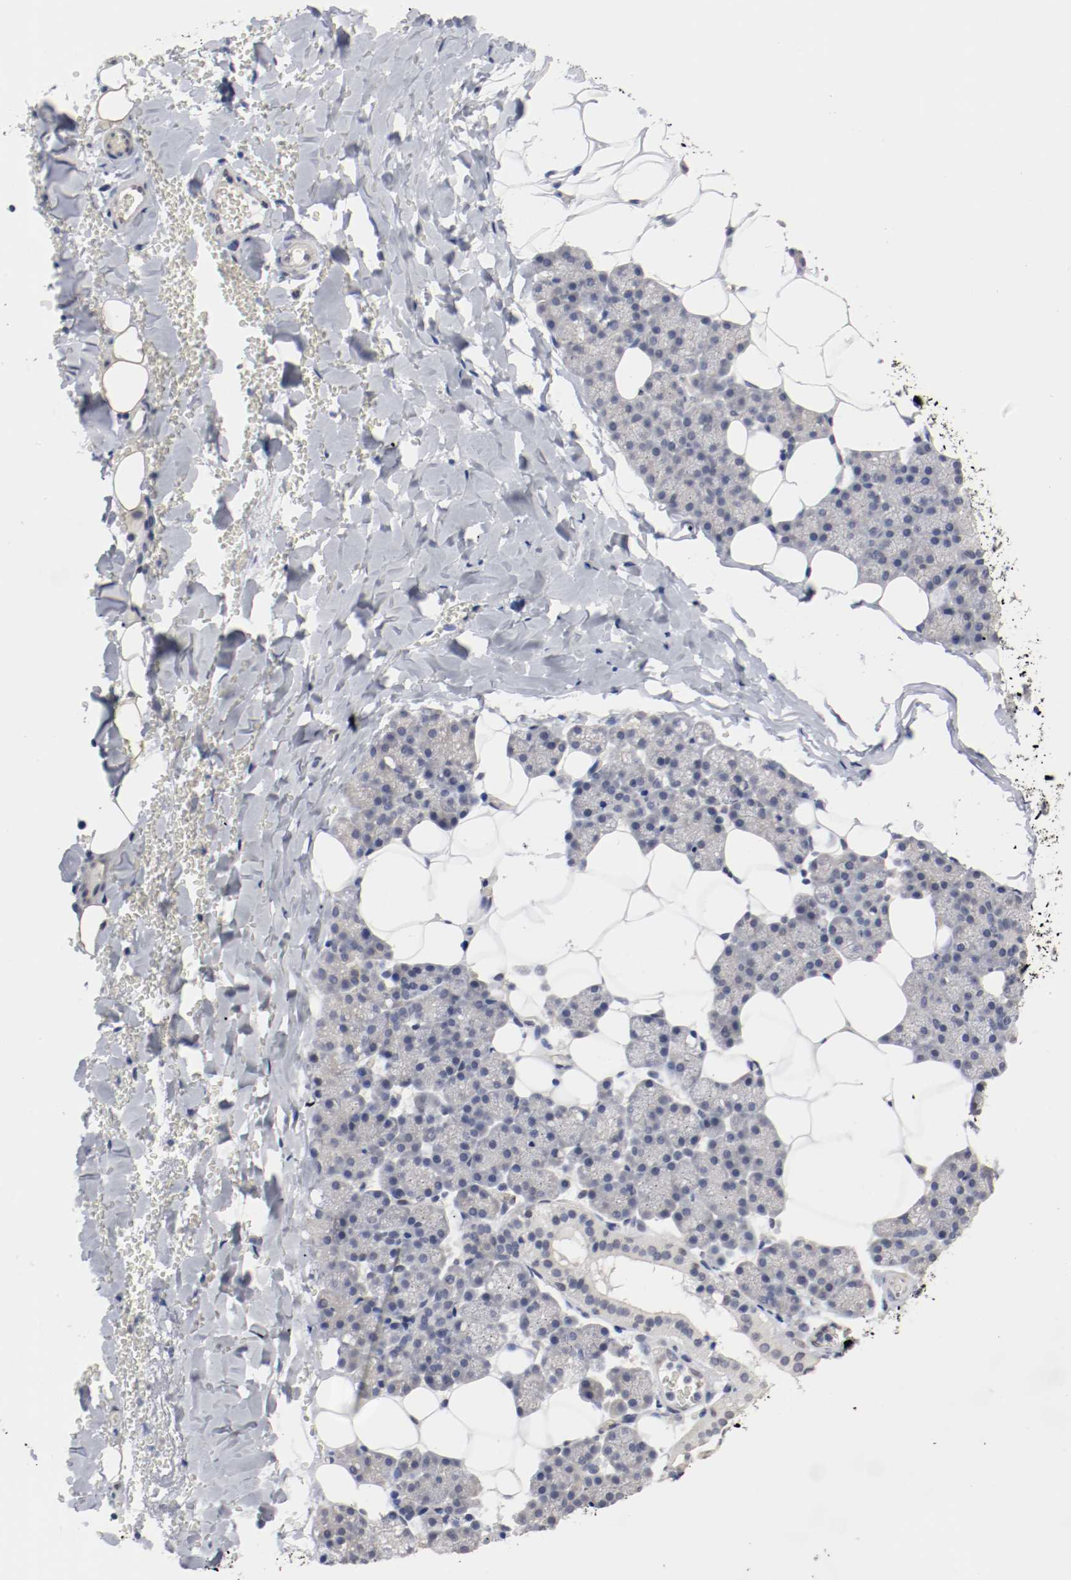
{"staining": {"intensity": "negative", "quantity": "none", "location": "none"}, "tissue": "salivary gland", "cell_type": "Glandular cells", "image_type": "normal", "snomed": [{"axis": "morphology", "description": "Normal tissue, NOS"}, {"axis": "topography", "description": "Lymph node"}, {"axis": "topography", "description": "Salivary gland"}], "caption": "This histopathology image is of normal salivary gland stained with IHC to label a protein in brown with the nuclei are counter-stained blue. There is no staining in glandular cells. The staining is performed using DAB brown chromogen with nuclei counter-stained in using hematoxylin.", "gene": "FOSL2", "patient": {"sex": "male", "age": 8}}